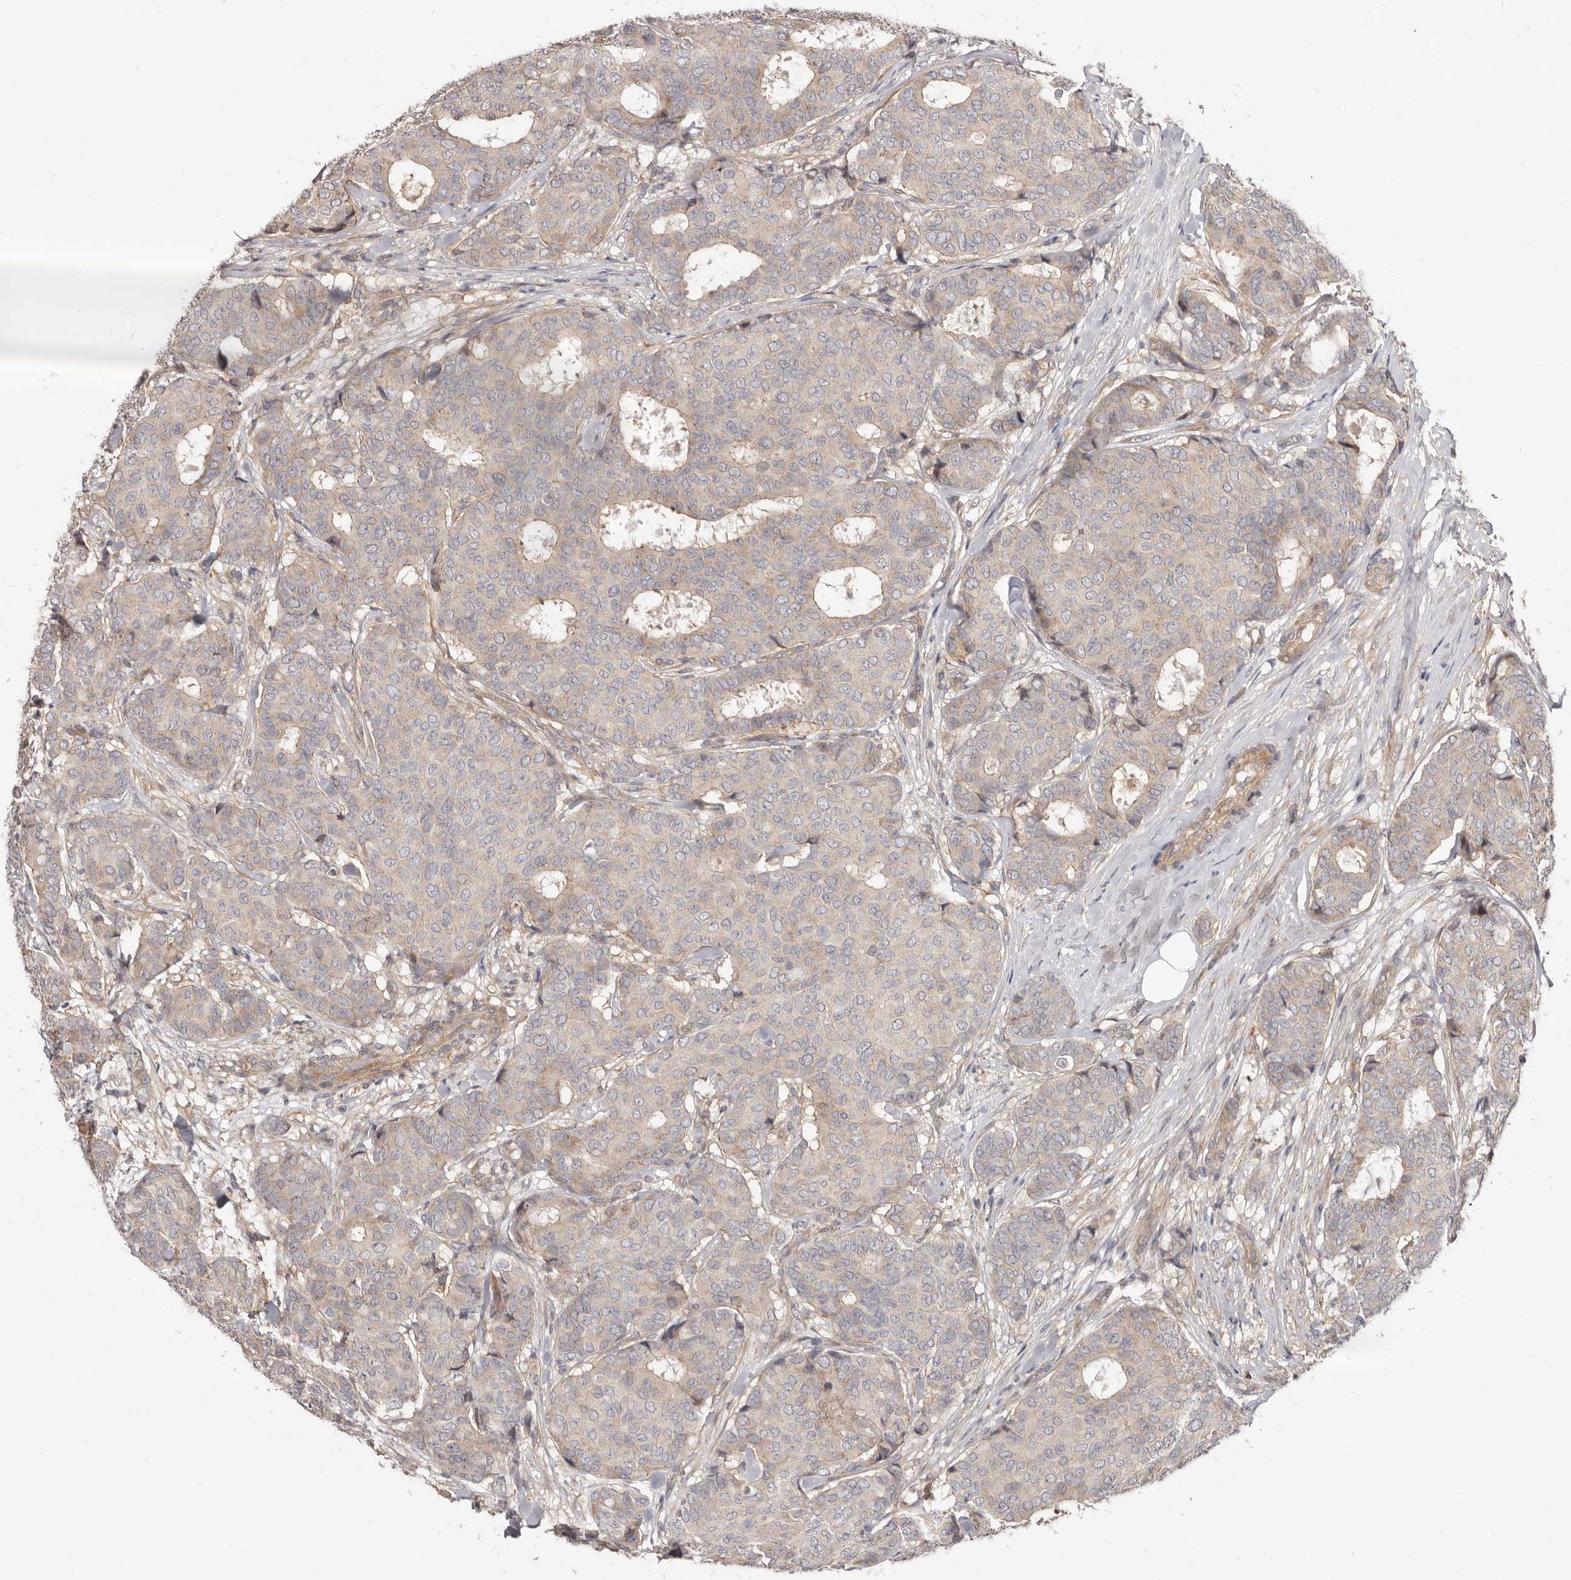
{"staining": {"intensity": "negative", "quantity": "none", "location": "none"}, "tissue": "breast cancer", "cell_type": "Tumor cells", "image_type": "cancer", "snomed": [{"axis": "morphology", "description": "Duct carcinoma"}, {"axis": "topography", "description": "Breast"}], "caption": "This is a photomicrograph of IHC staining of breast cancer (infiltrating ductal carcinoma), which shows no staining in tumor cells. (Immunohistochemistry (ihc), brightfield microscopy, high magnification).", "gene": "GPATCH4", "patient": {"sex": "female", "age": 75}}